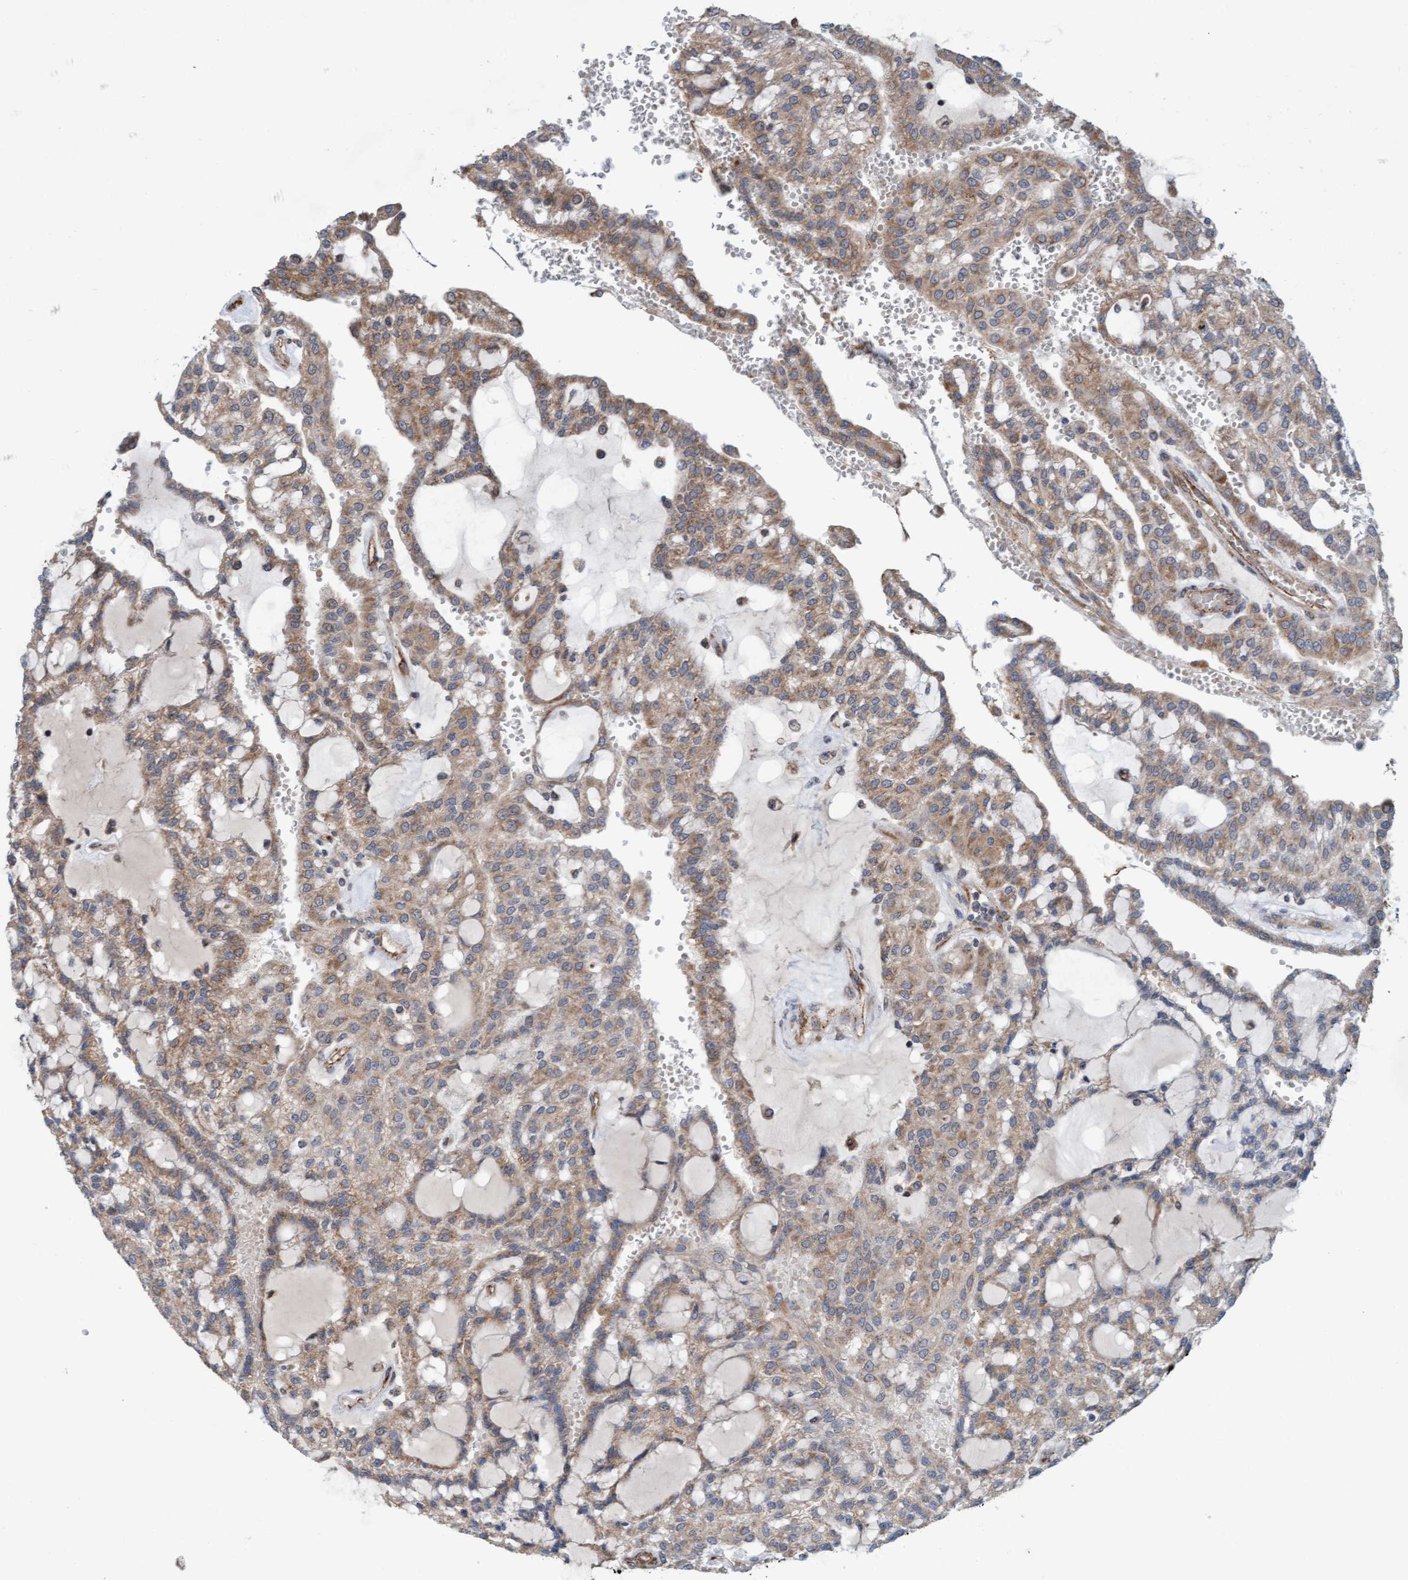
{"staining": {"intensity": "weak", "quantity": ">75%", "location": "cytoplasmic/membranous"}, "tissue": "renal cancer", "cell_type": "Tumor cells", "image_type": "cancer", "snomed": [{"axis": "morphology", "description": "Adenocarcinoma, NOS"}, {"axis": "topography", "description": "Kidney"}], "caption": "Protein staining demonstrates weak cytoplasmic/membranous staining in about >75% of tumor cells in adenocarcinoma (renal).", "gene": "ZNF566", "patient": {"sex": "male", "age": 63}}